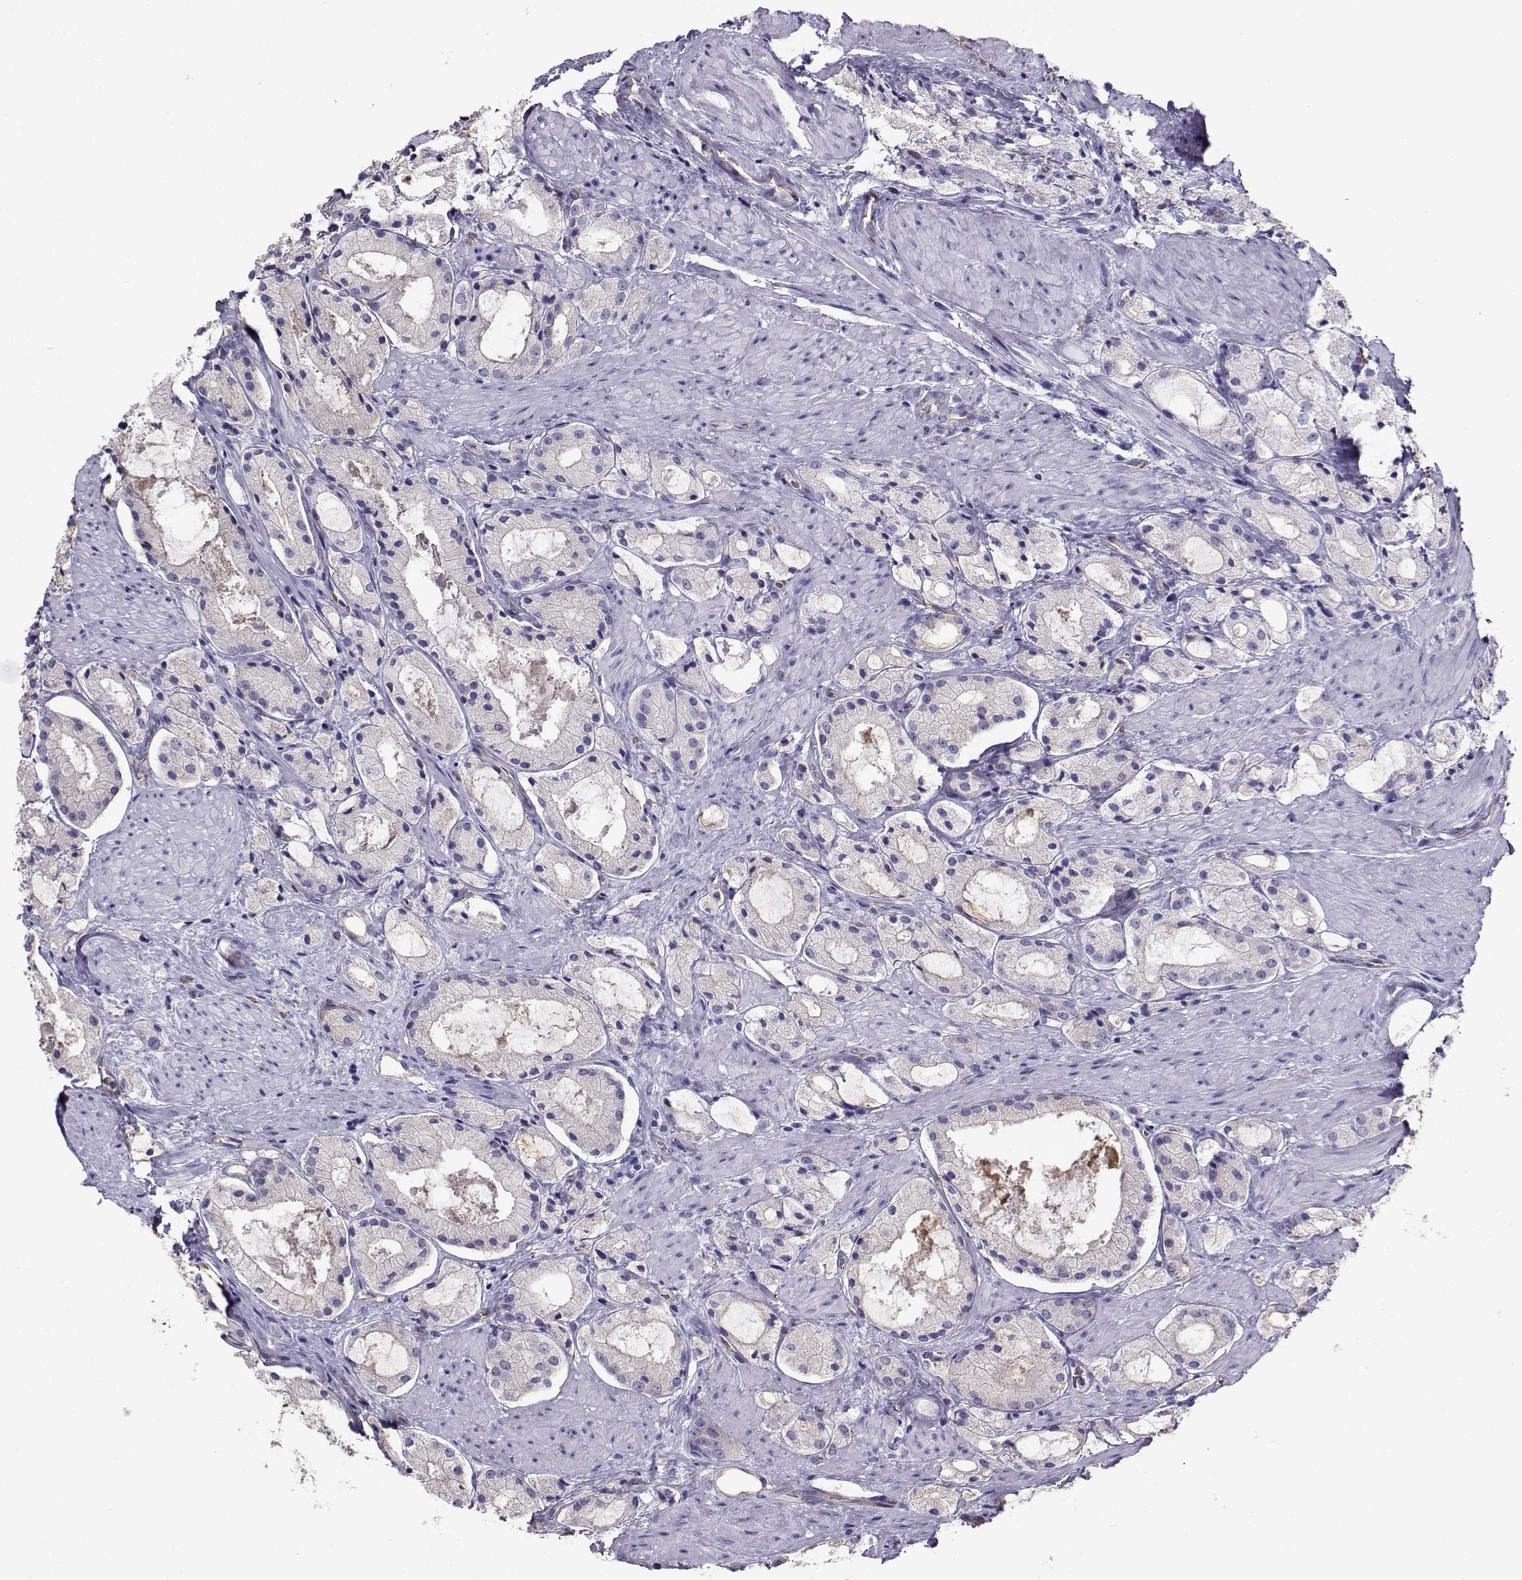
{"staining": {"intensity": "weak", "quantity": ">75%", "location": "cytoplasmic/membranous"}, "tissue": "prostate cancer", "cell_type": "Tumor cells", "image_type": "cancer", "snomed": [{"axis": "morphology", "description": "Adenocarcinoma, NOS"}, {"axis": "morphology", "description": "Adenocarcinoma, High grade"}, {"axis": "topography", "description": "Prostate"}], "caption": "Prostate cancer (adenocarcinoma) stained with a brown dye shows weak cytoplasmic/membranous positive positivity in approximately >75% of tumor cells.", "gene": "CLUL1", "patient": {"sex": "male", "age": 64}}